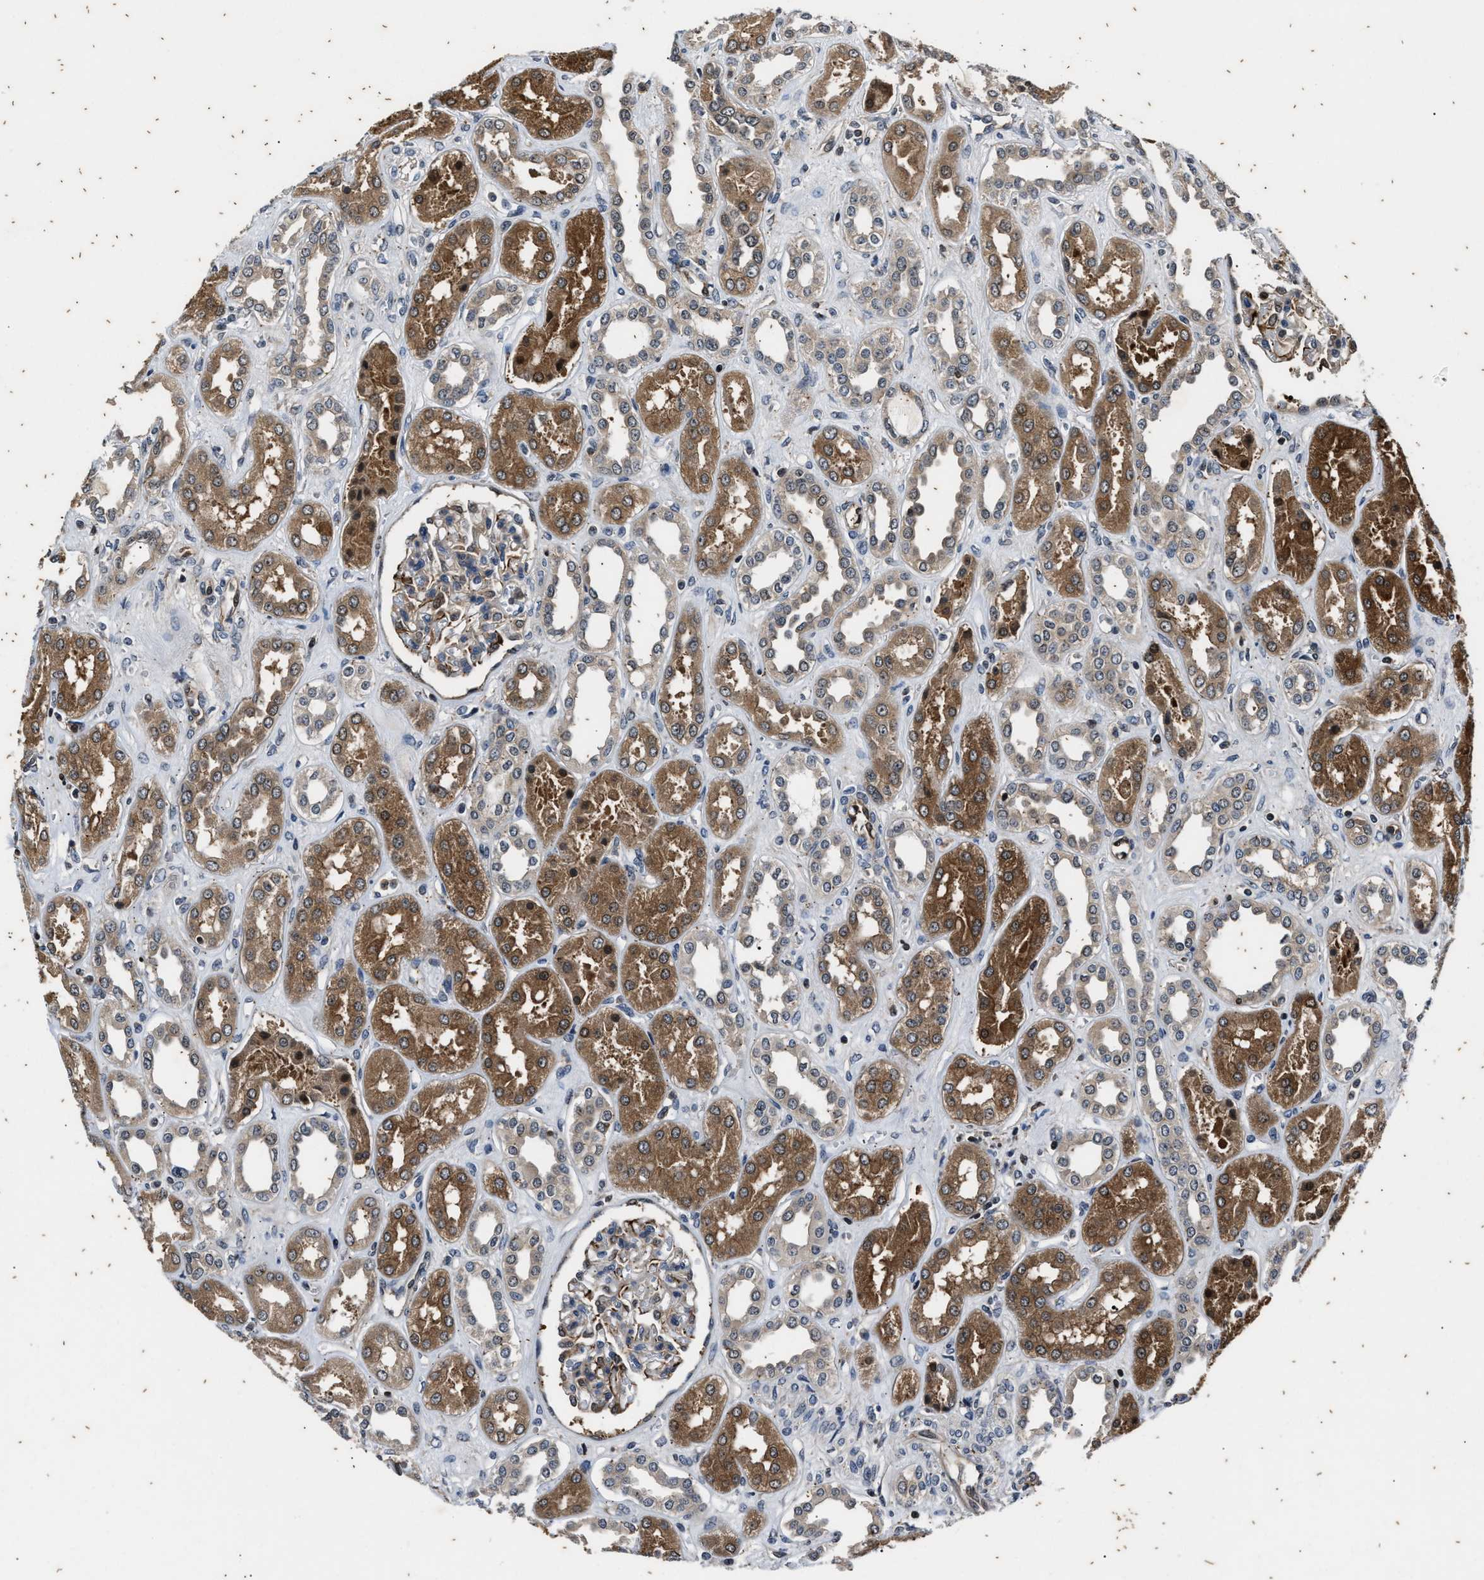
{"staining": {"intensity": "moderate", "quantity": "<25%", "location": "cytoplasmic/membranous"}, "tissue": "kidney", "cell_type": "Cells in glomeruli", "image_type": "normal", "snomed": [{"axis": "morphology", "description": "Normal tissue, NOS"}, {"axis": "topography", "description": "Kidney"}], "caption": "About <25% of cells in glomeruli in unremarkable human kidney show moderate cytoplasmic/membranous protein positivity as visualized by brown immunohistochemical staining.", "gene": "PTPN7", "patient": {"sex": "male", "age": 59}}